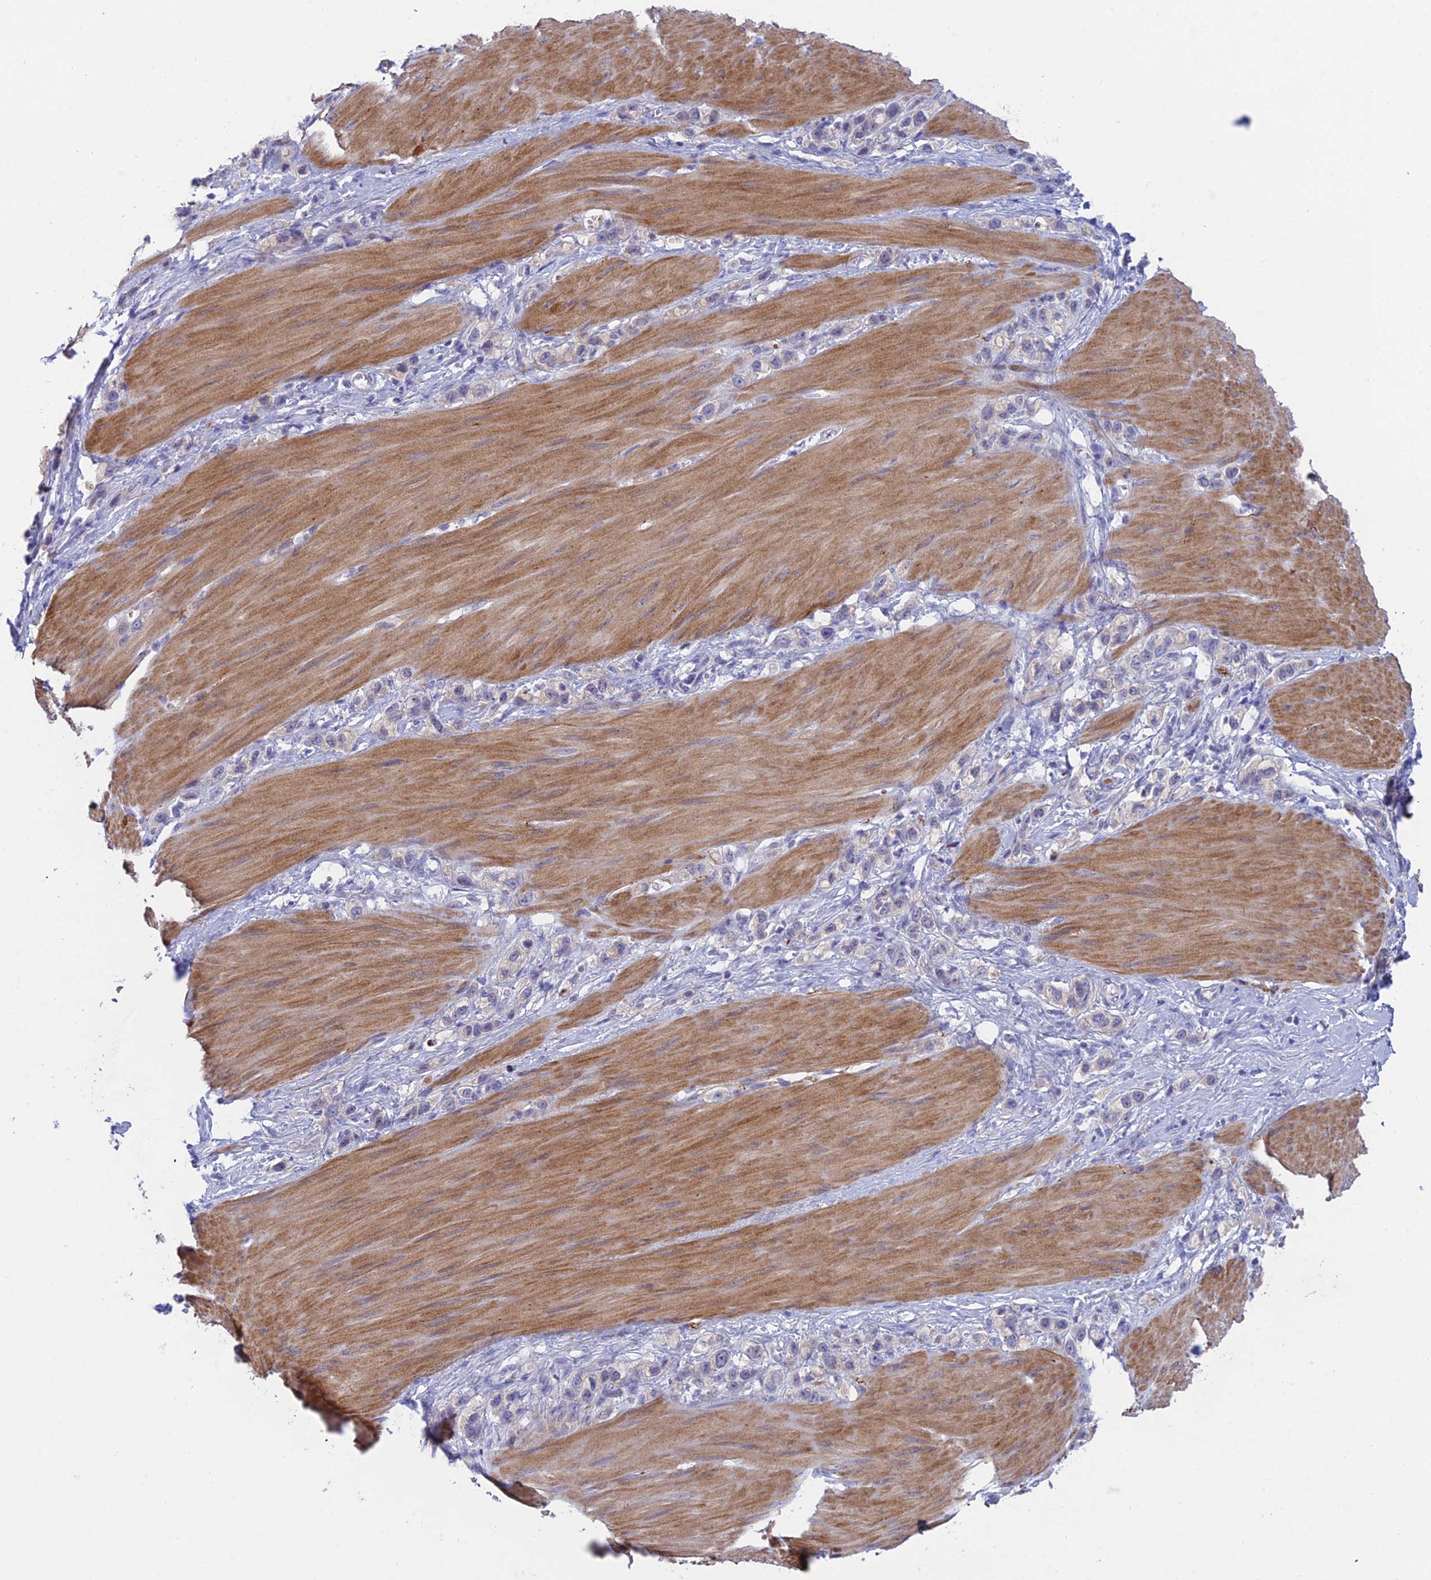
{"staining": {"intensity": "negative", "quantity": "none", "location": "none"}, "tissue": "stomach cancer", "cell_type": "Tumor cells", "image_type": "cancer", "snomed": [{"axis": "morphology", "description": "Adenocarcinoma, NOS"}, {"axis": "topography", "description": "Stomach"}], "caption": "Tumor cells are negative for brown protein staining in stomach adenocarcinoma.", "gene": "XPO7", "patient": {"sex": "female", "age": 65}}